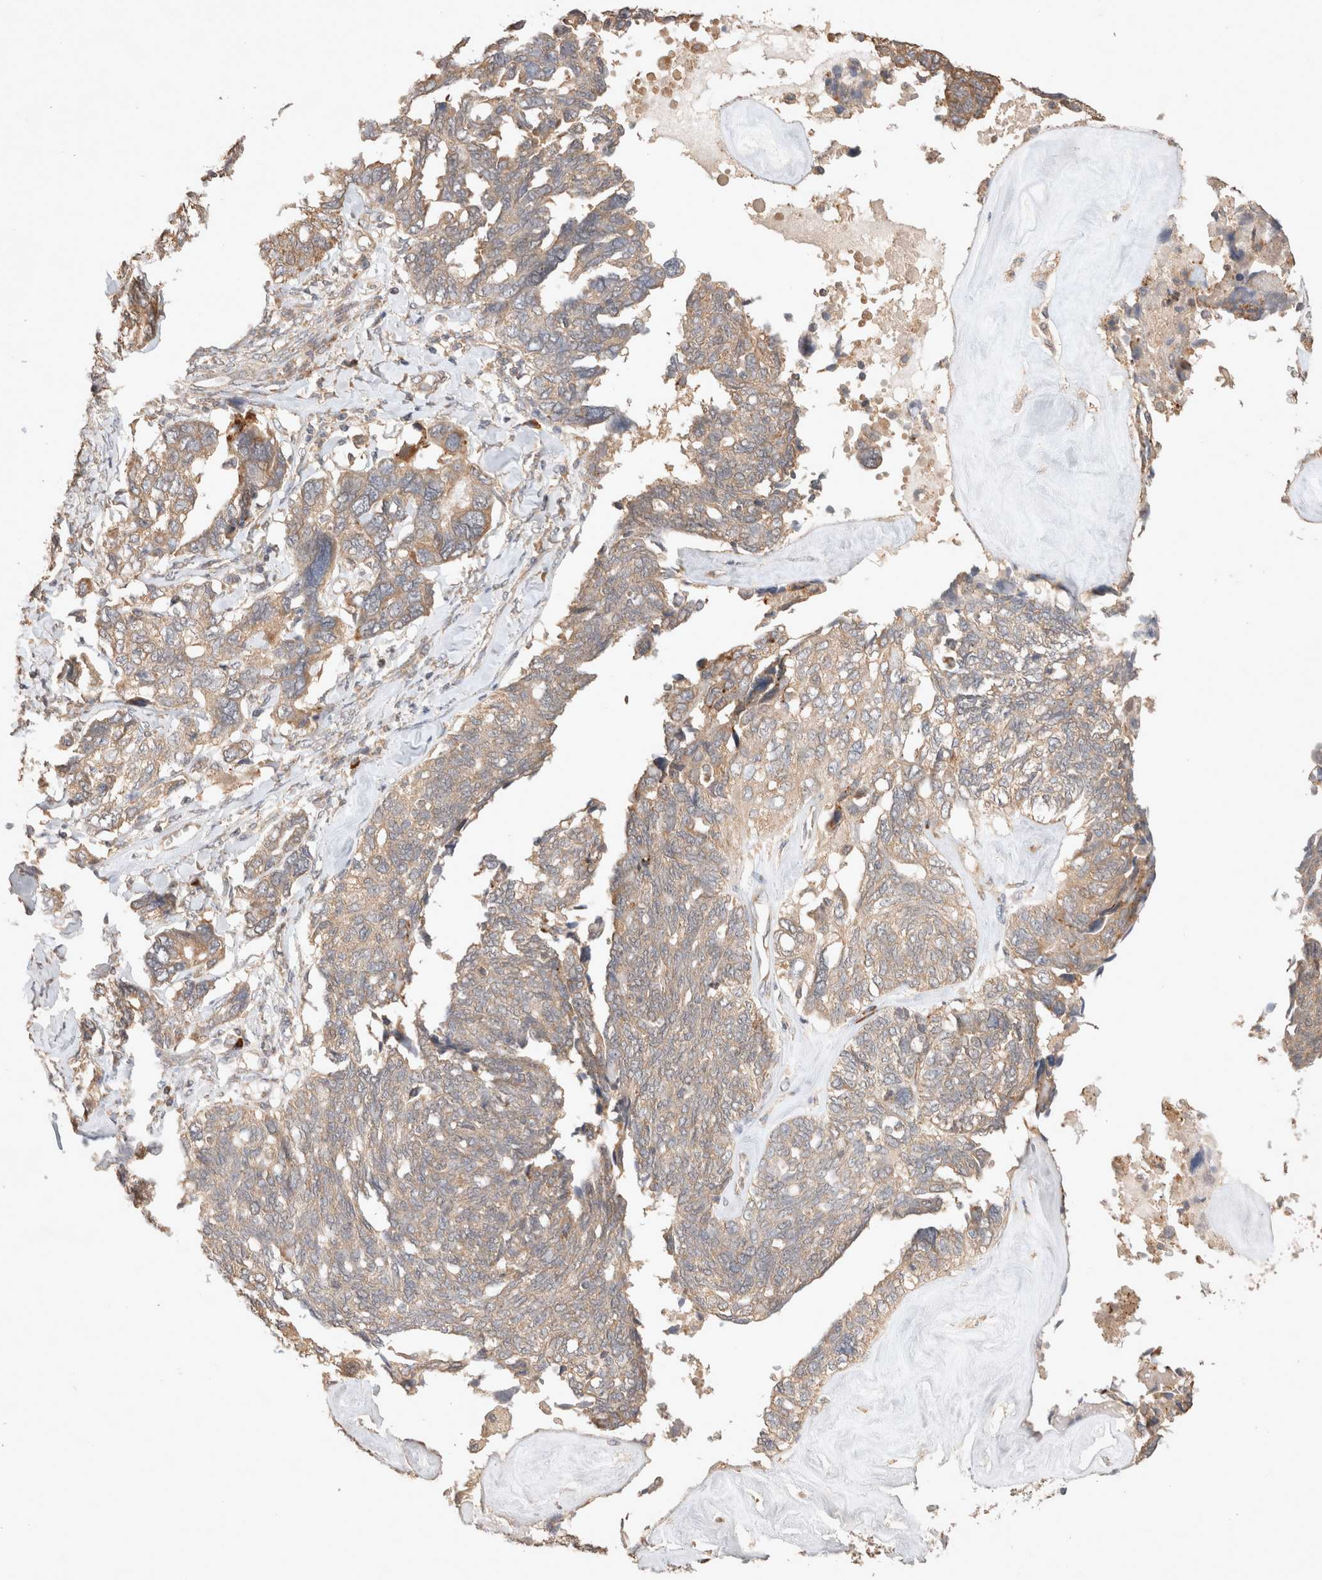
{"staining": {"intensity": "weak", "quantity": ">75%", "location": "cytoplasmic/membranous"}, "tissue": "ovarian cancer", "cell_type": "Tumor cells", "image_type": "cancer", "snomed": [{"axis": "morphology", "description": "Cystadenocarcinoma, serous, NOS"}, {"axis": "topography", "description": "Ovary"}], "caption": "A brown stain shows weak cytoplasmic/membranous positivity of a protein in serous cystadenocarcinoma (ovarian) tumor cells. Nuclei are stained in blue.", "gene": "HROB", "patient": {"sex": "female", "age": 79}}